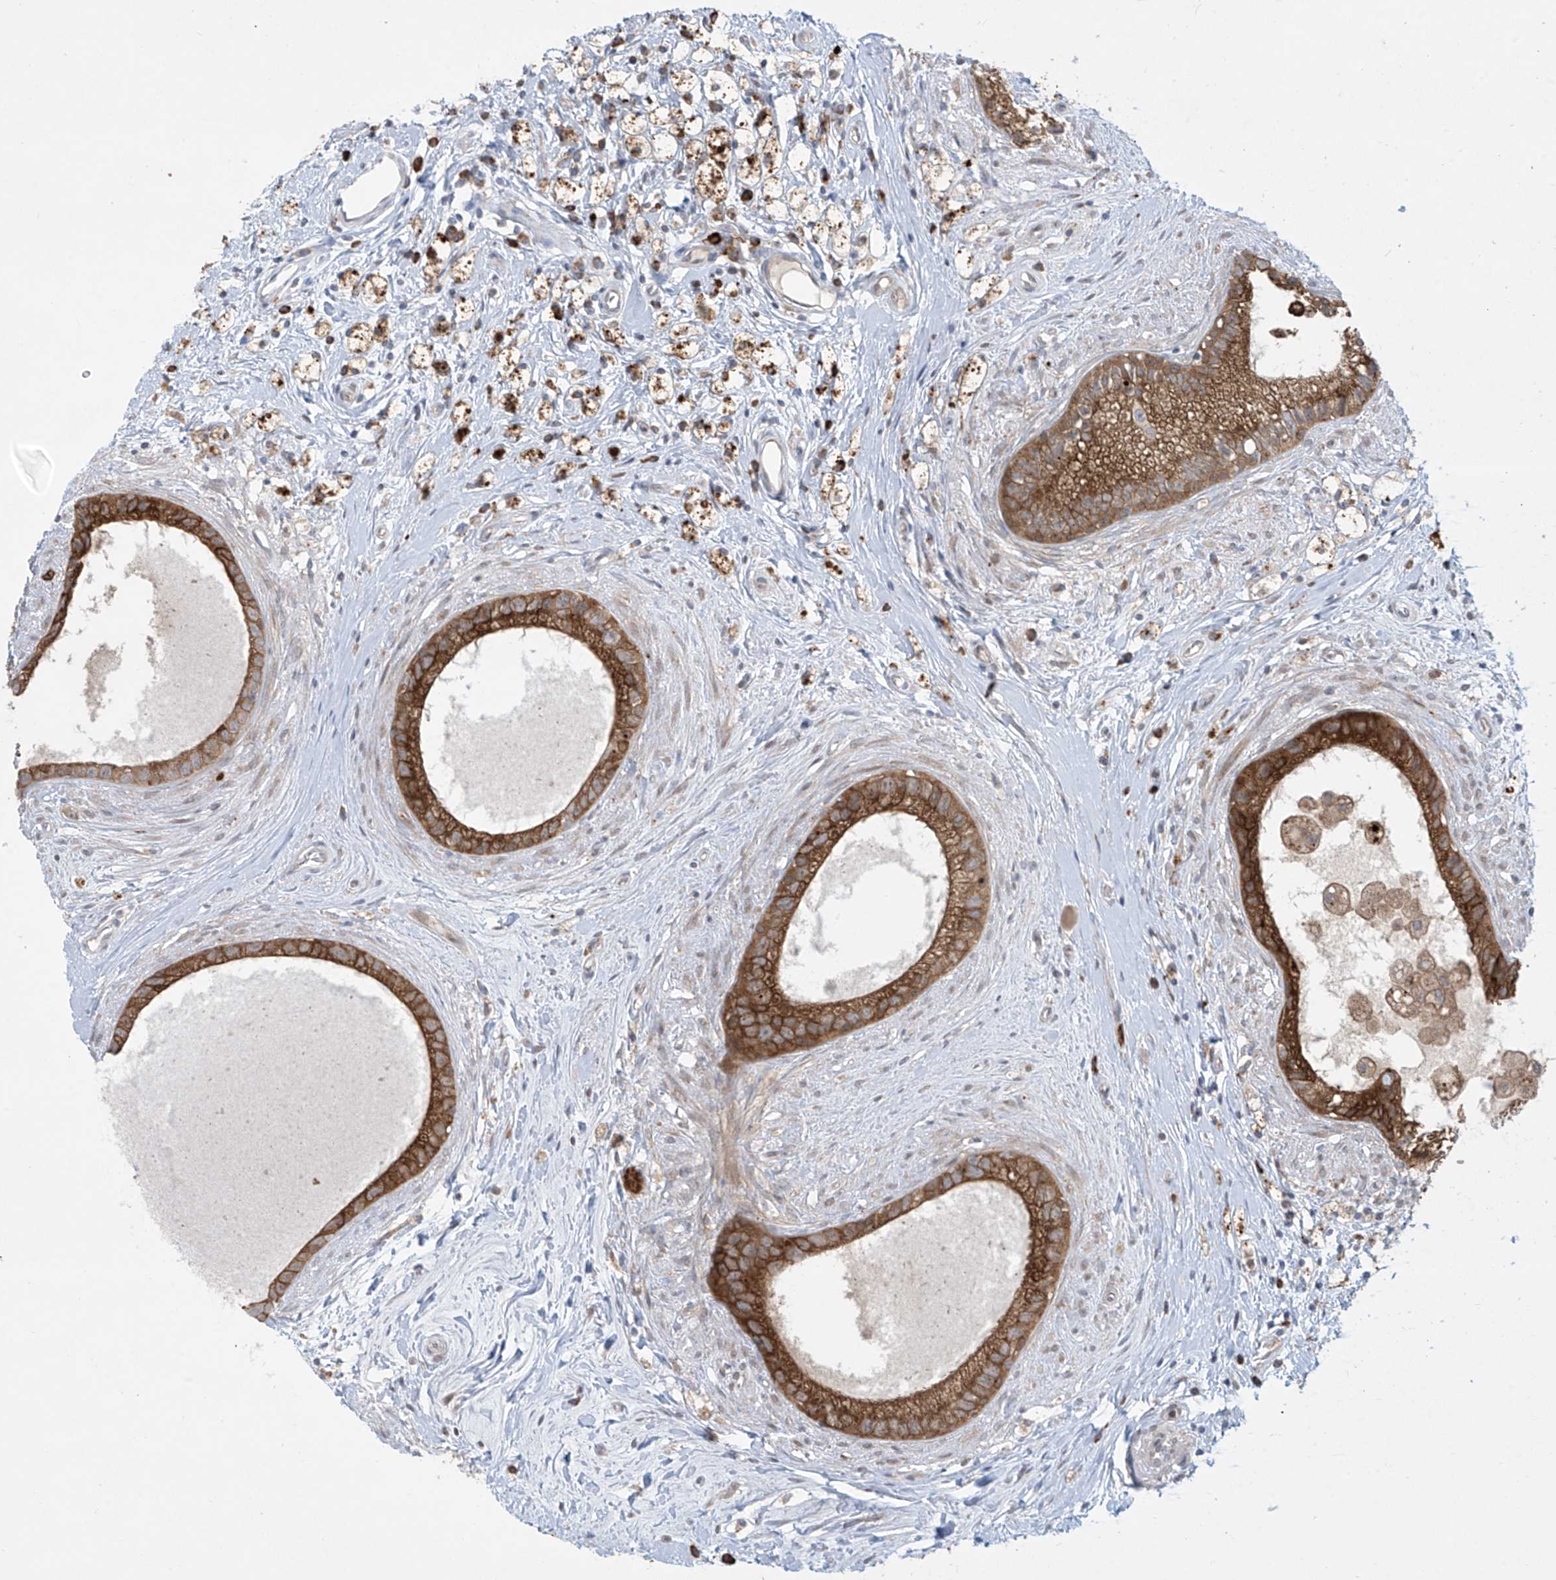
{"staining": {"intensity": "strong", "quantity": ">75%", "location": "cytoplasmic/membranous"}, "tissue": "epididymis", "cell_type": "Glandular cells", "image_type": "normal", "snomed": [{"axis": "morphology", "description": "Normal tissue, NOS"}, {"axis": "topography", "description": "Epididymis"}], "caption": "Human epididymis stained with a brown dye shows strong cytoplasmic/membranous positive positivity in about >75% of glandular cells.", "gene": "PPAT", "patient": {"sex": "male", "age": 80}}